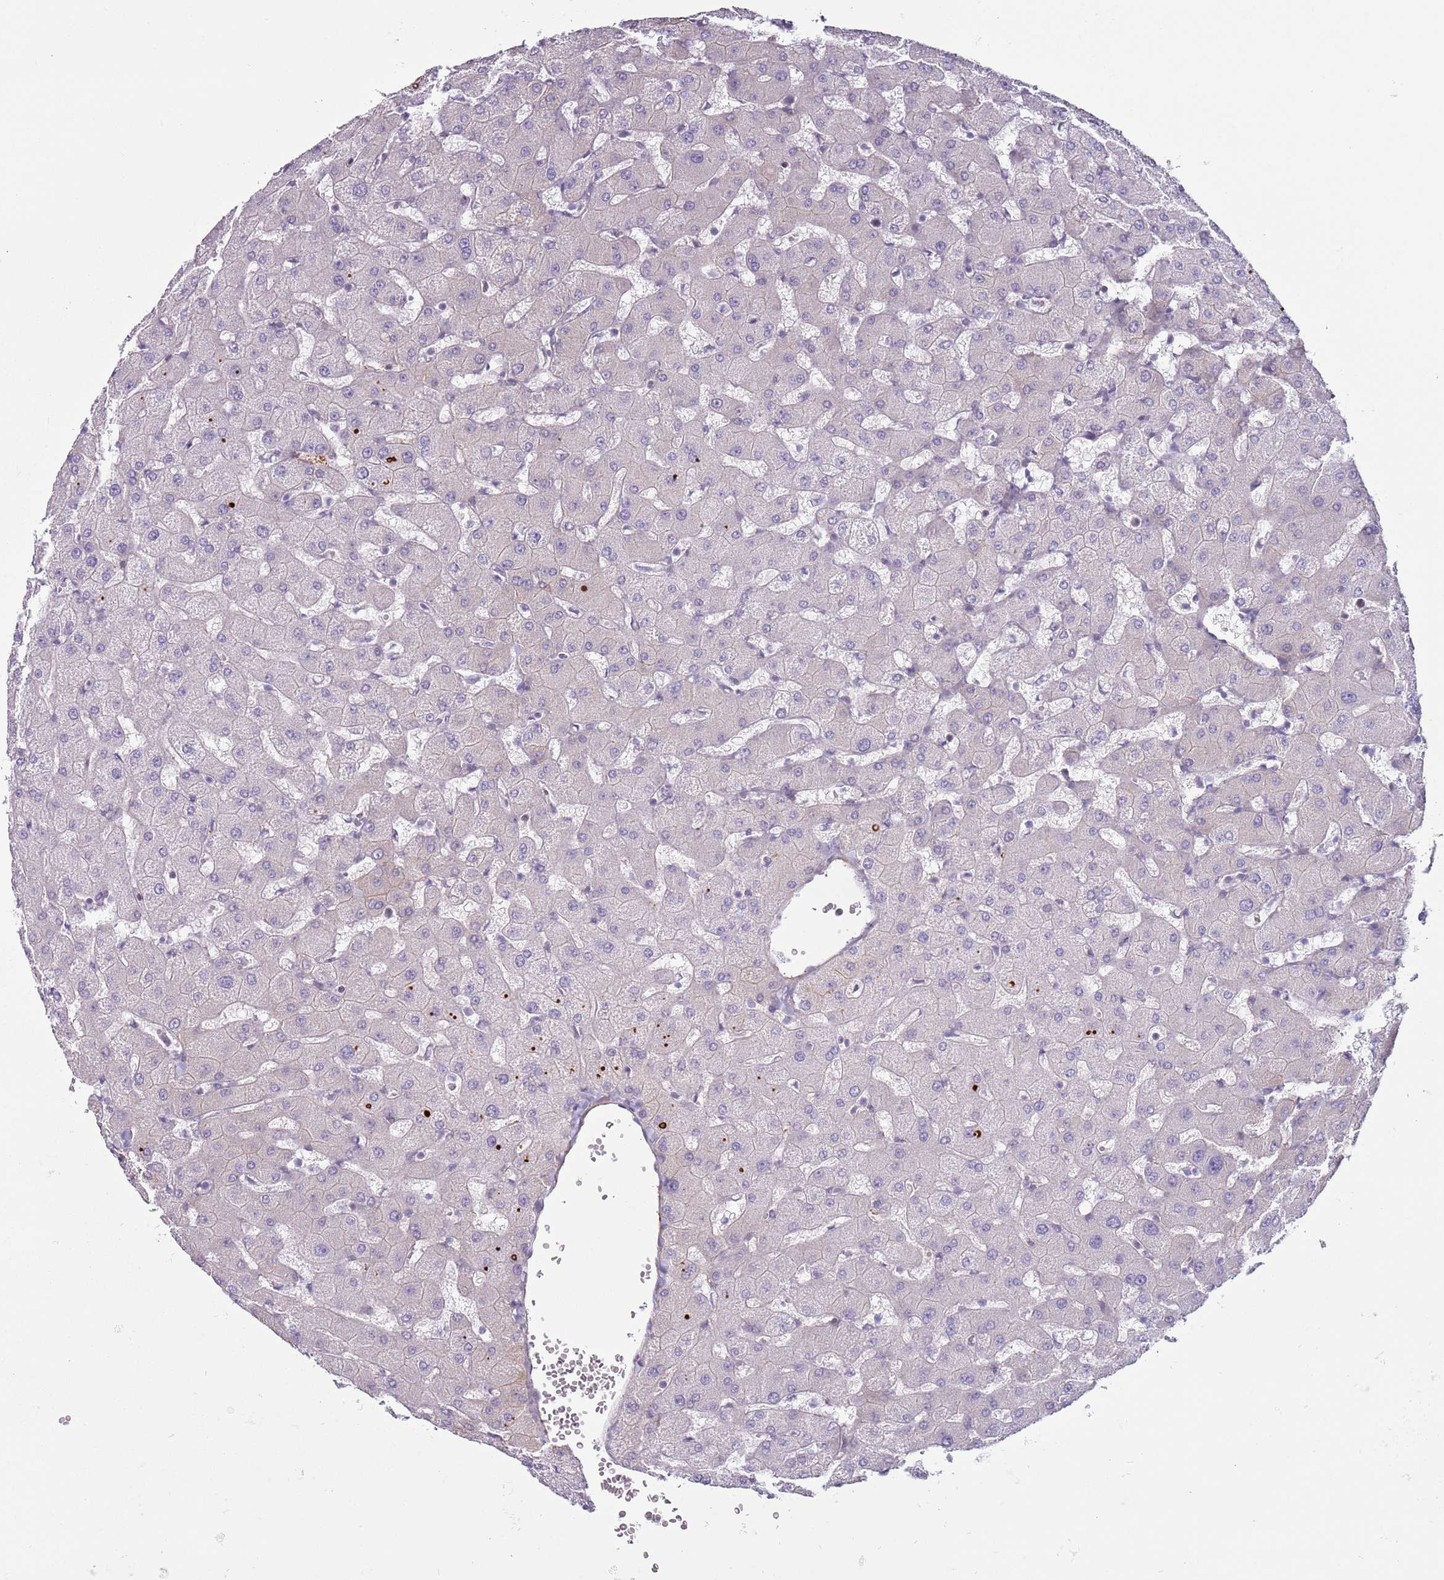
{"staining": {"intensity": "moderate", "quantity": ">75%", "location": "cytoplasmic/membranous"}, "tissue": "liver", "cell_type": "Cholangiocytes", "image_type": "normal", "snomed": [{"axis": "morphology", "description": "Normal tissue, NOS"}, {"axis": "topography", "description": "Liver"}], "caption": "A medium amount of moderate cytoplasmic/membranous expression is appreciated in approximately >75% of cholangiocytes in normal liver. The staining was performed using DAB (3,3'-diaminobenzidine) to visualize the protein expression in brown, while the nuclei were stained in blue with hematoxylin (Magnification: 20x).", "gene": "NPAP1", "patient": {"sex": "female", "age": 63}}